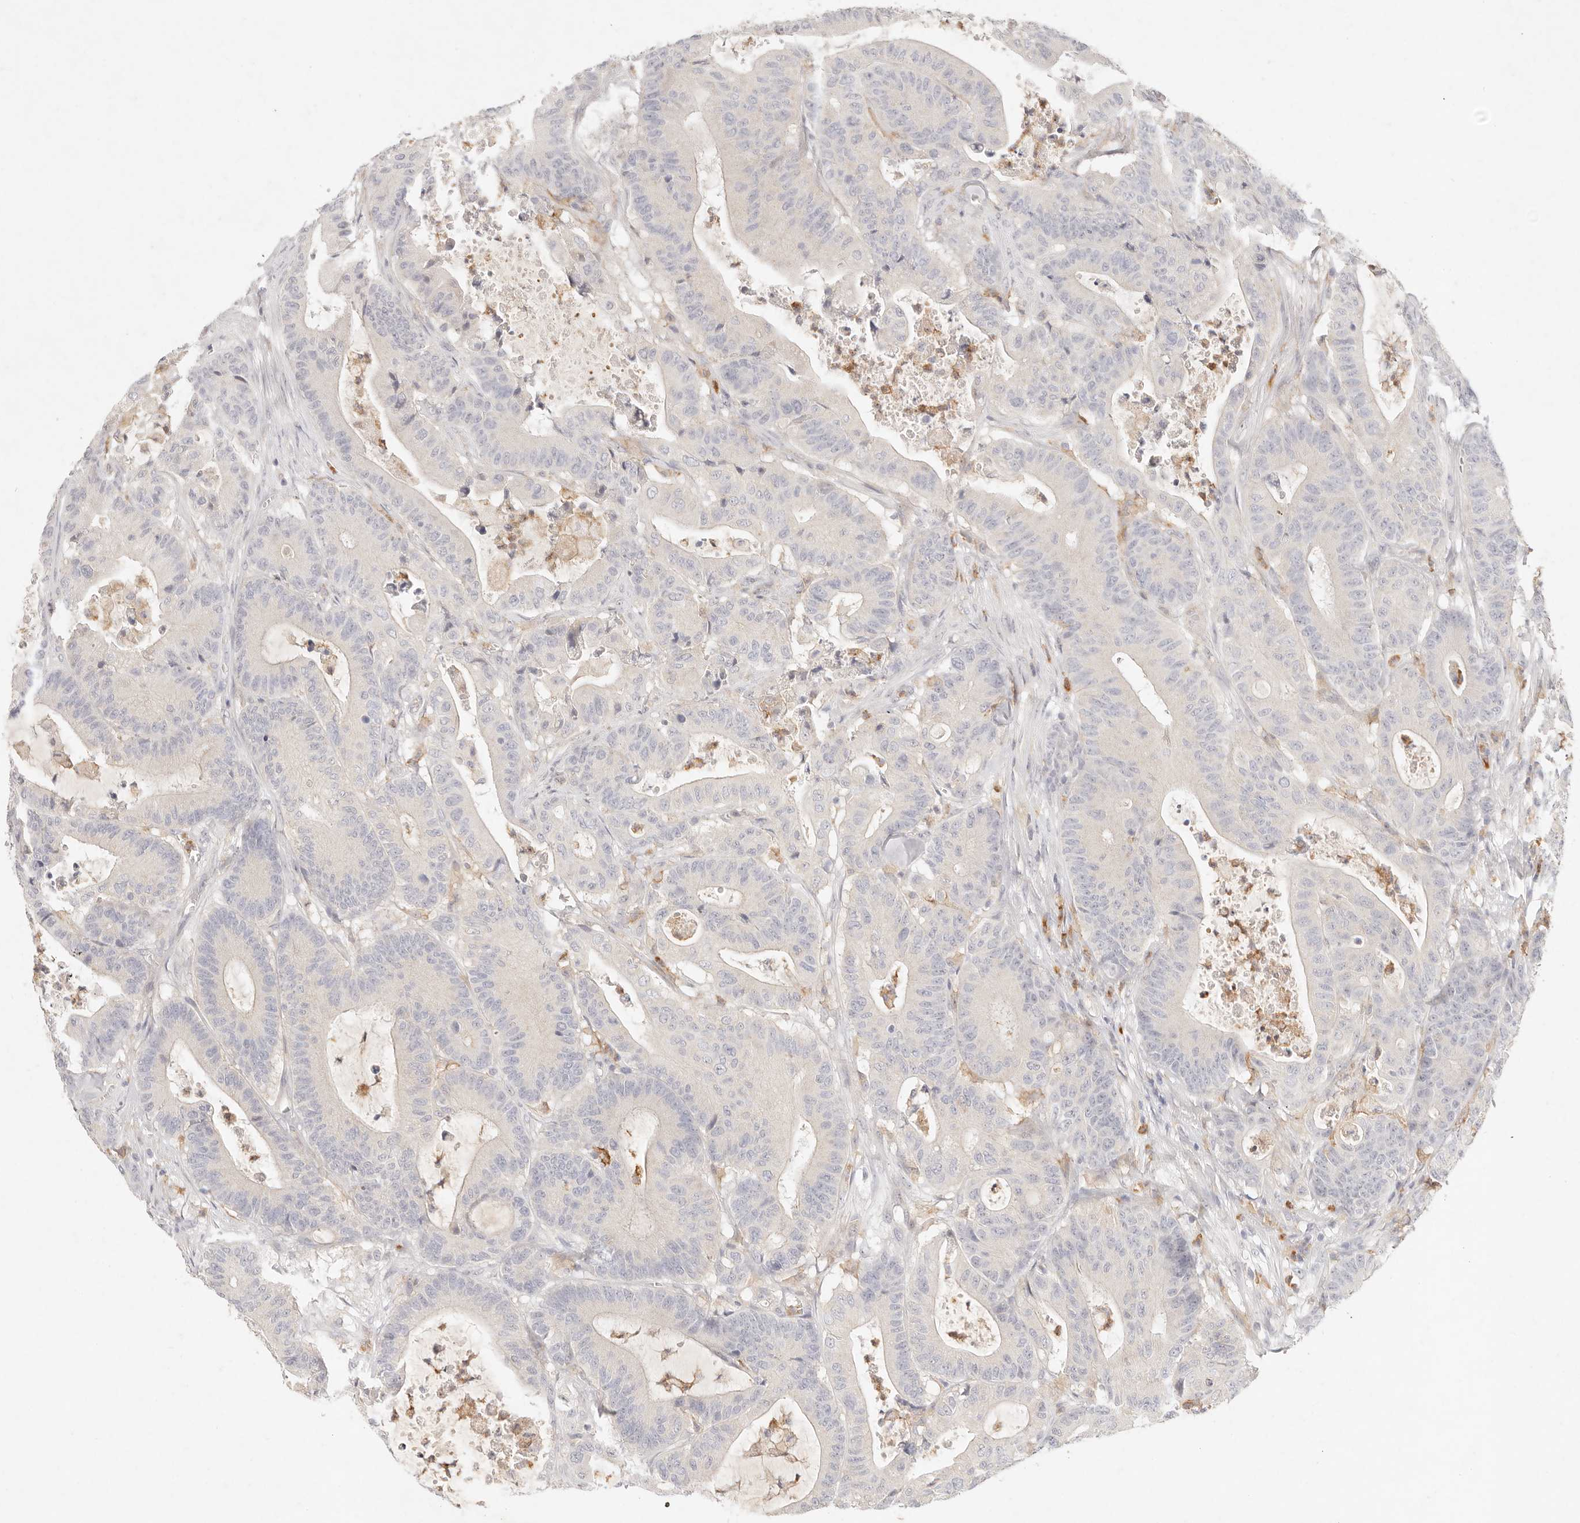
{"staining": {"intensity": "negative", "quantity": "none", "location": "none"}, "tissue": "colorectal cancer", "cell_type": "Tumor cells", "image_type": "cancer", "snomed": [{"axis": "morphology", "description": "Adenocarcinoma, NOS"}, {"axis": "topography", "description": "Colon"}], "caption": "The image shows no staining of tumor cells in colorectal cancer (adenocarcinoma).", "gene": "GPR84", "patient": {"sex": "female", "age": 84}}